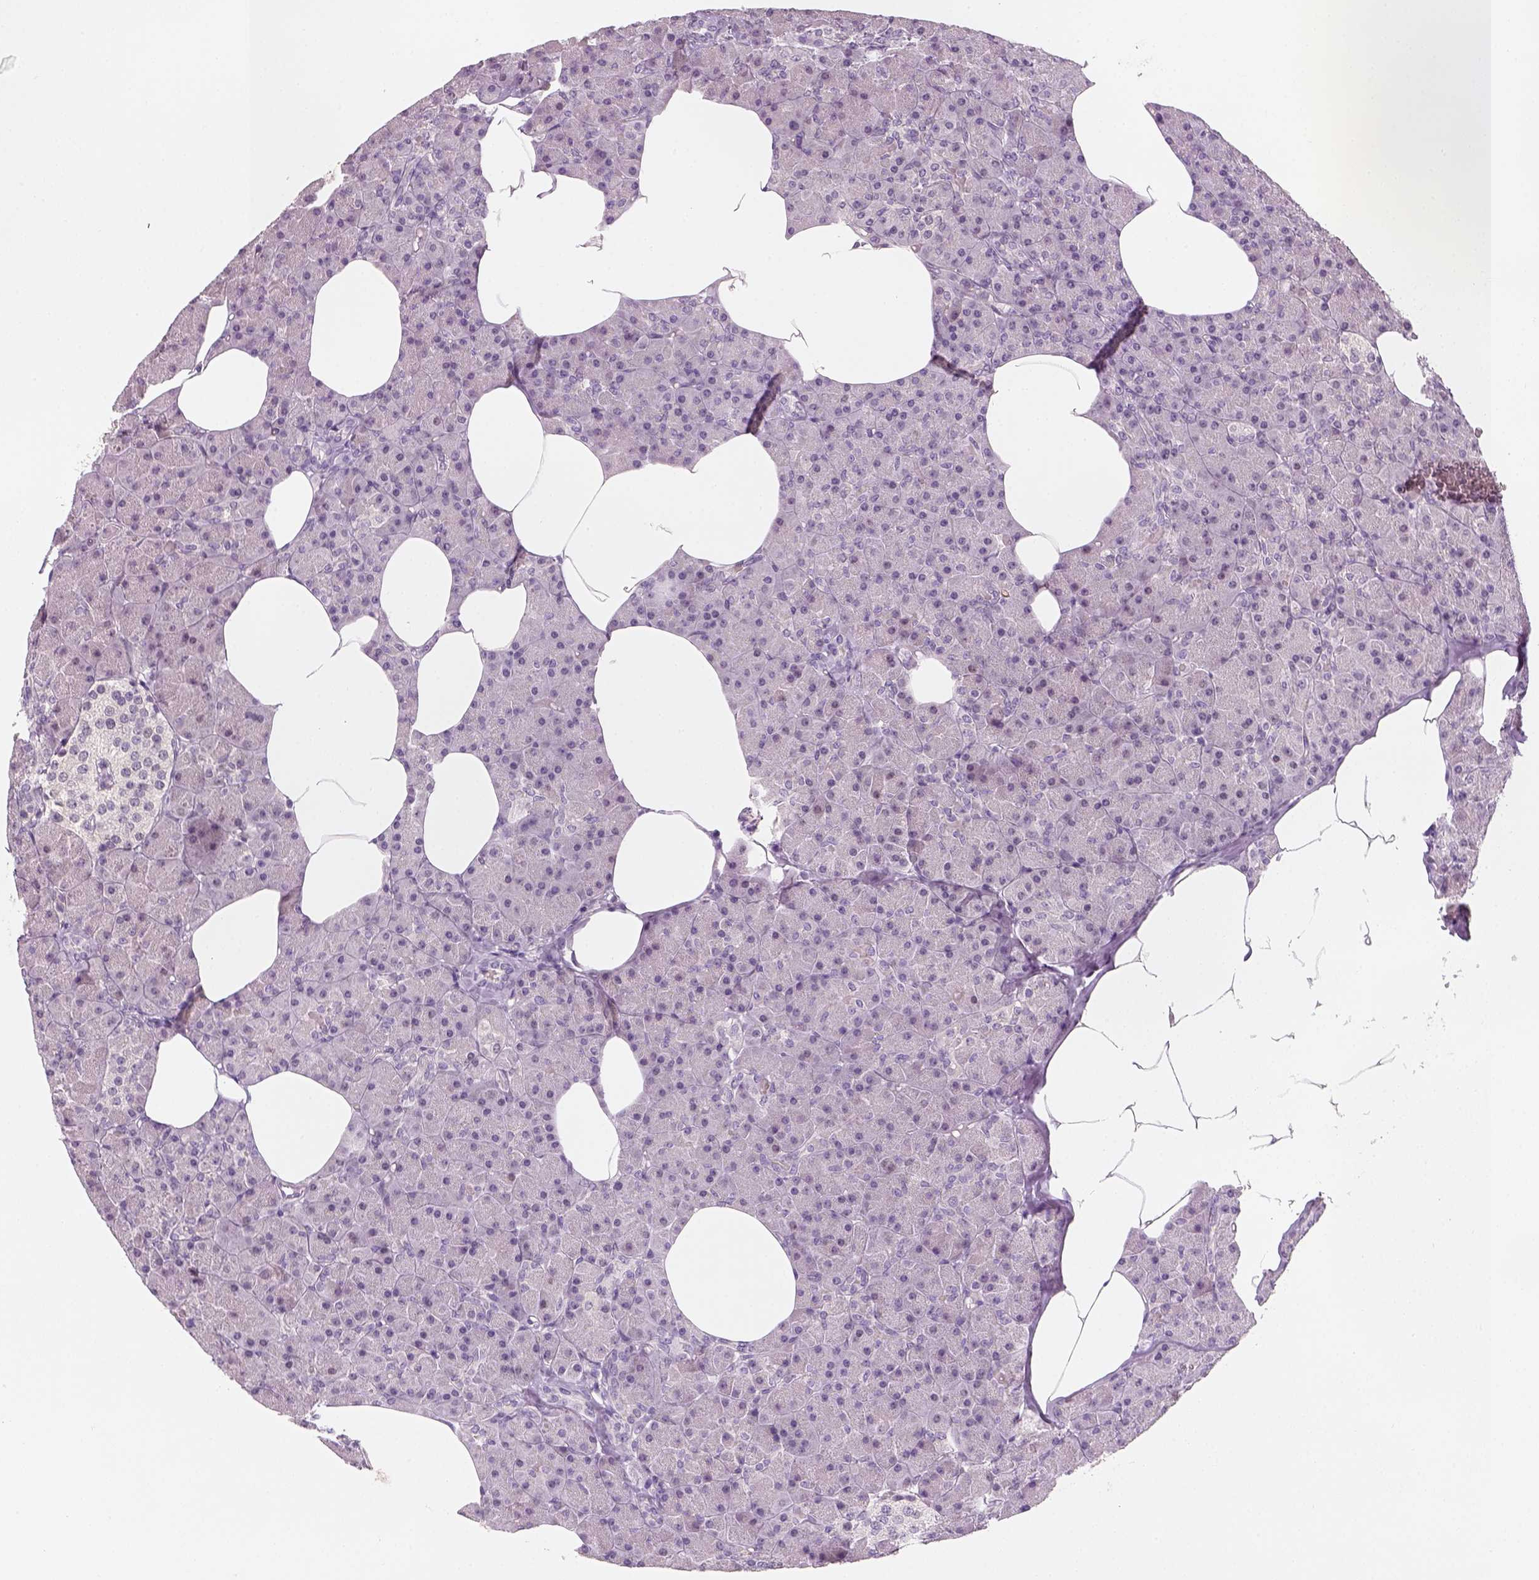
{"staining": {"intensity": "negative", "quantity": "none", "location": "none"}, "tissue": "pancreas", "cell_type": "Exocrine glandular cells", "image_type": "normal", "snomed": [{"axis": "morphology", "description": "Normal tissue, NOS"}, {"axis": "topography", "description": "Pancreas"}], "caption": "DAB (3,3'-diaminobenzidine) immunohistochemical staining of unremarkable pancreas shows no significant expression in exocrine glandular cells.", "gene": "TP53", "patient": {"sex": "female", "age": 45}}